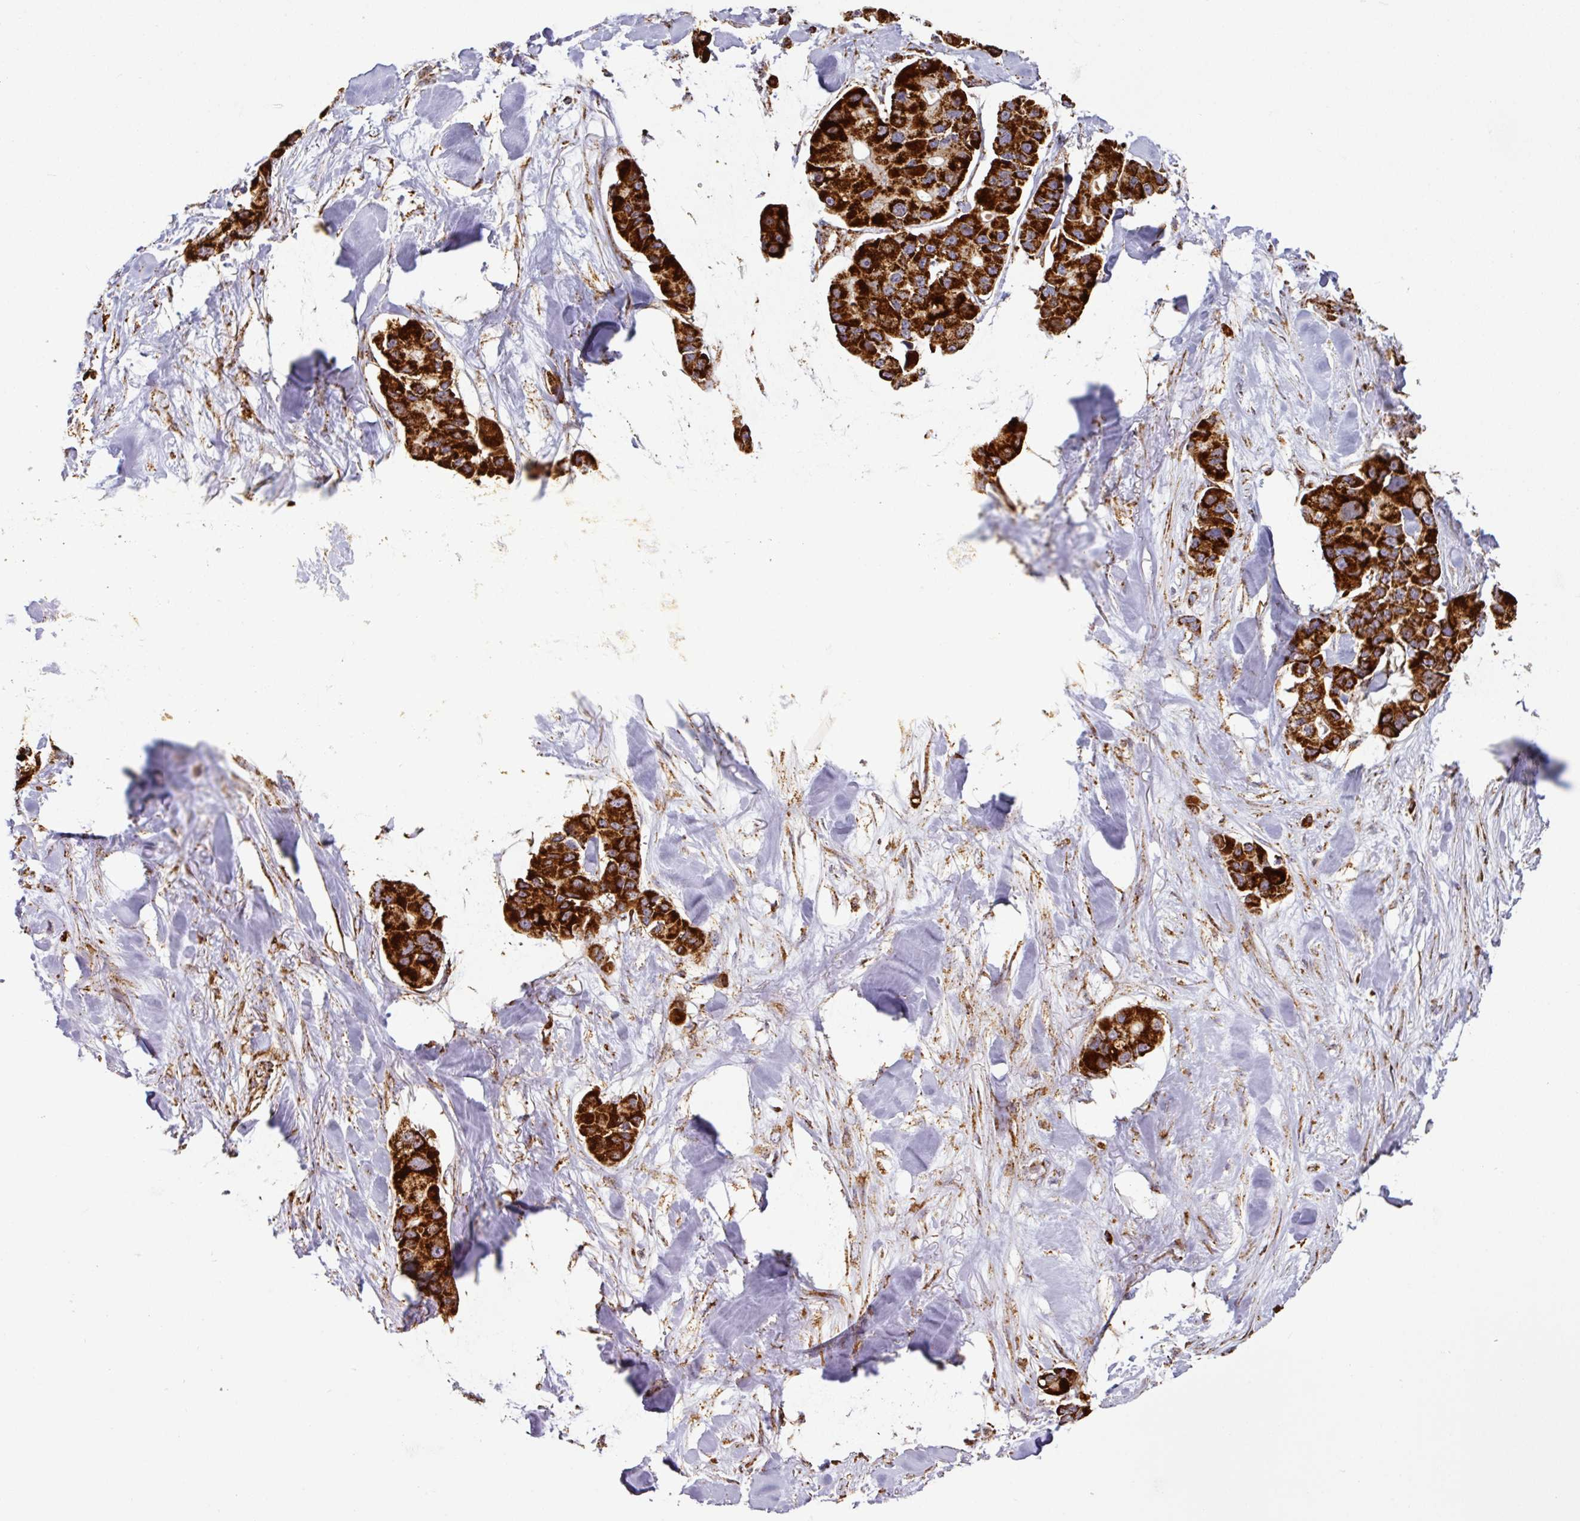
{"staining": {"intensity": "strong", "quantity": ">75%", "location": "cytoplasmic/membranous"}, "tissue": "lung cancer", "cell_type": "Tumor cells", "image_type": "cancer", "snomed": [{"axis": "morphology", "description": "Adenocarcinoma, NOS"}, {"axis": "topography", "description": "Lung"}], "caption": "About >75% of tumor cells in lung cancer (adenocarcinoma) demonstrate strong cytoplasmic/membranous protein expression as visualized by brown immunohistochemical staining.", "gene": "TRAP1", "patient": {"sex": "female", "age": 54}}